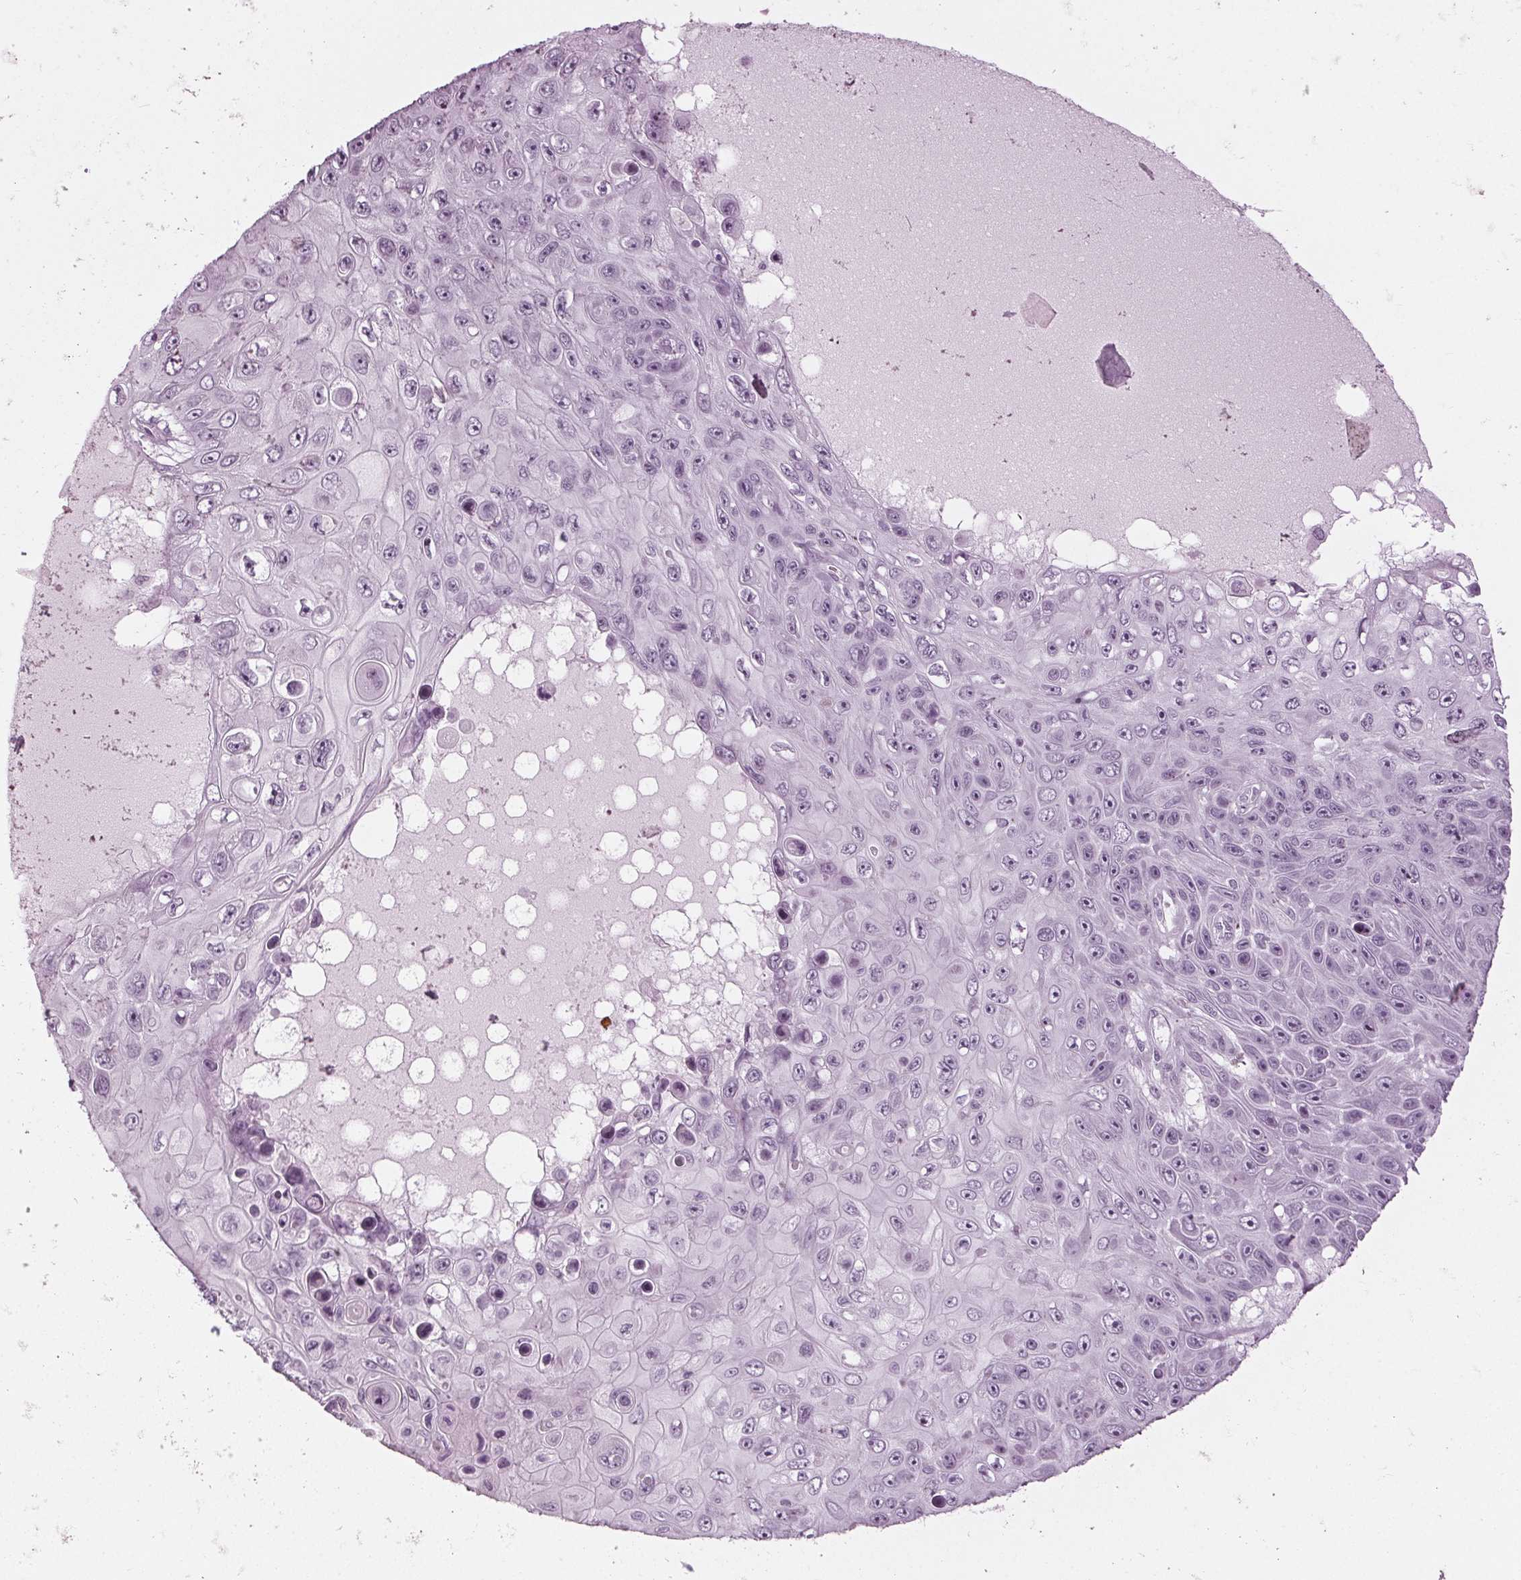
{"staining": {"intensity": "negative", "quantity": "none", "location": "none"}, "tissue": "skin cancer", "cell_type": "Tumor cells", "image_type": "cancer", "snomed": [{"axis": "morphology", "description": "Squamous cell carcinoma, NOS"}, {"axis": "topography", "description": "Skin"}], "caption": "Tumor cells are negative for brown protein staining in skin cancer (squamous cell carcinoma).", "gene": "KRT28", "patient": {"sex": "male", "age": 82}}